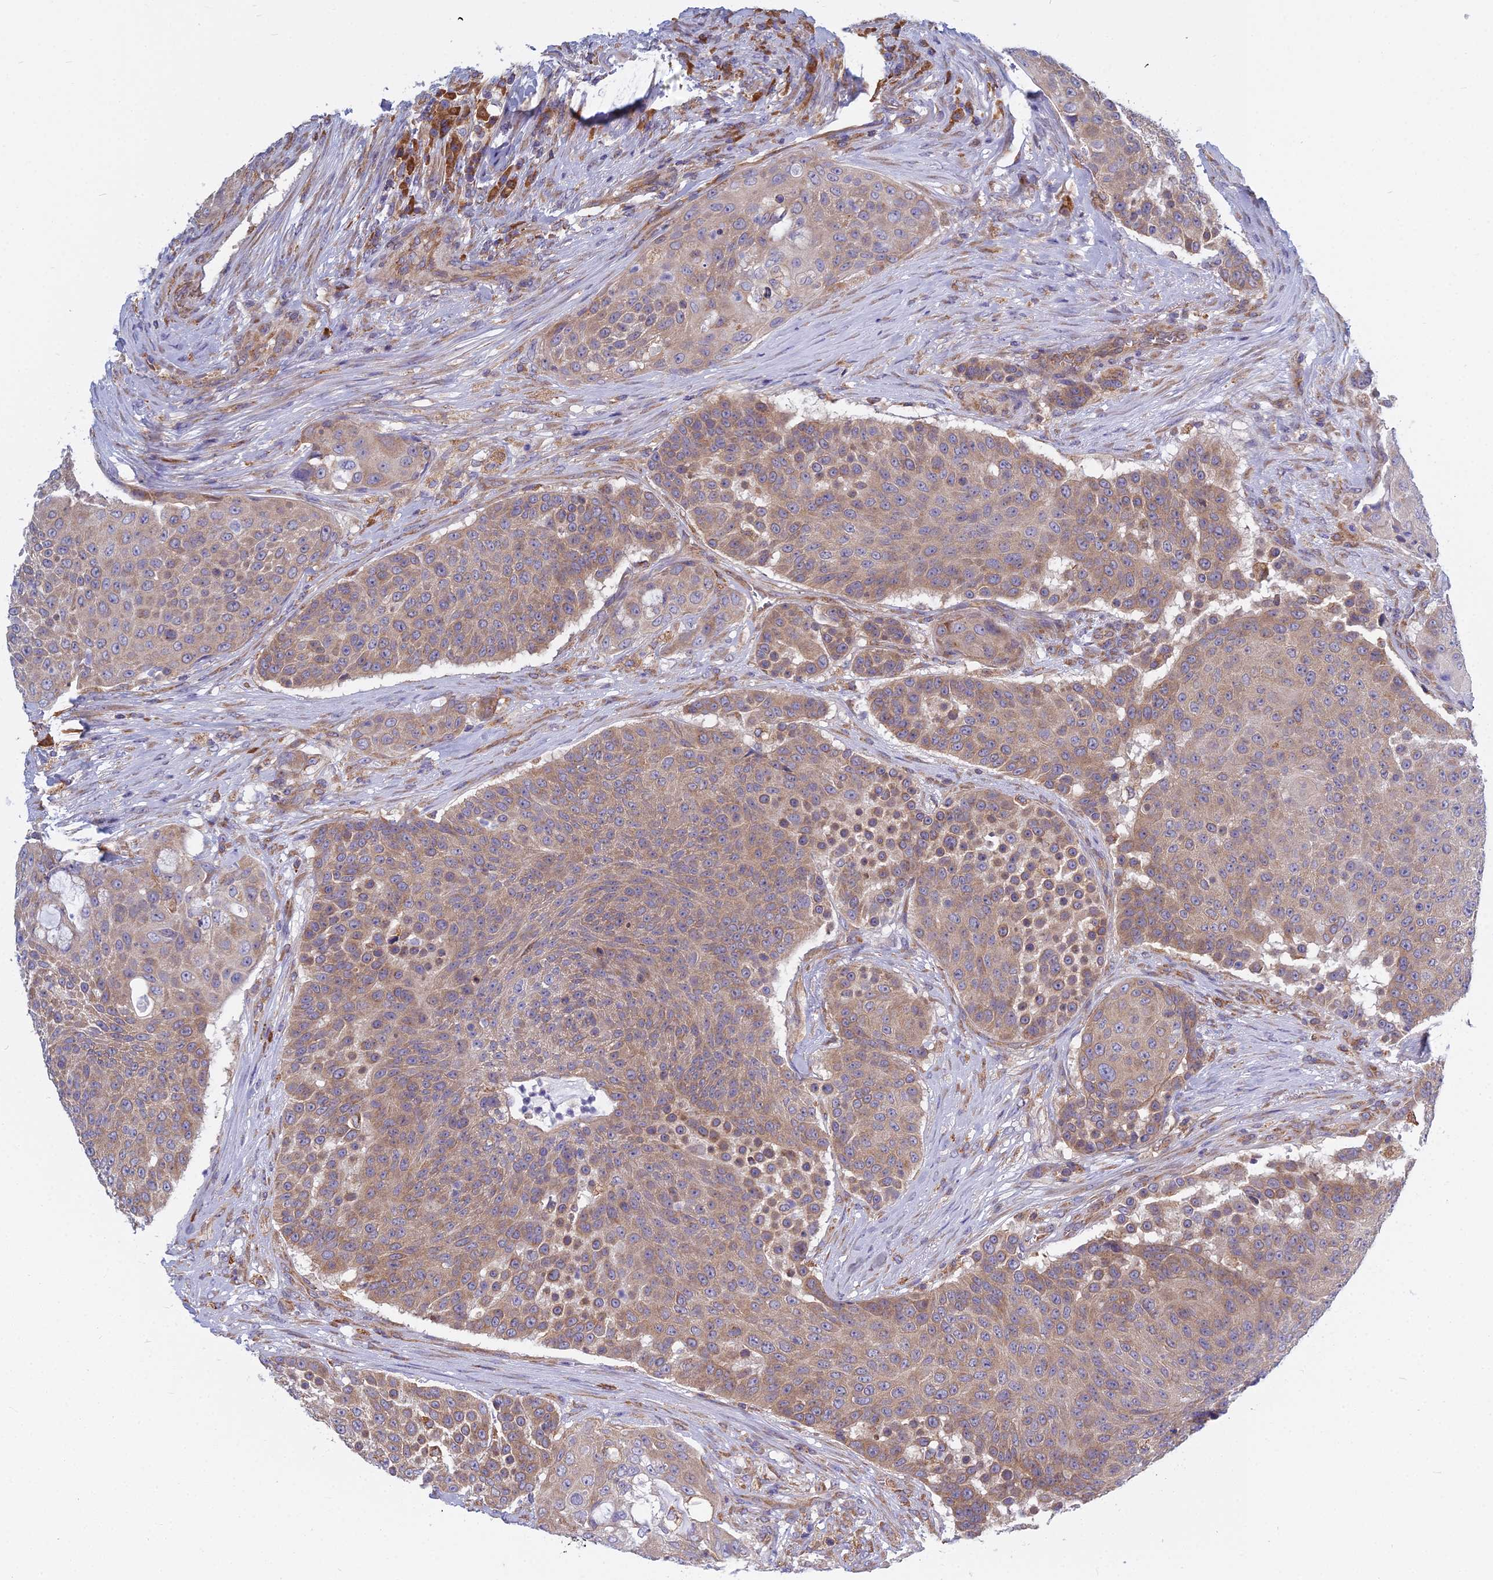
{"staining": {"intensity": "moderate", "quantity": "25%-75%", "location": "cytoplasmic/membranous"}, "tissue": "urothelial cancer", "cell_type": "Tumor cells", "image_type": "cancer", "snomed": [{"axis": "morphology", "description": "Urothelial carcinoma, High grade"}, {"axis": "topography", "description": "Urinary bladder"}], "caption": "Urothelial cancer tissue displays moderate cytoplasmic/membranous expression in about 25%-75% of tumor cells", "gene": "KIAA1143", "patient": {"sex": "female", "age": 63}}